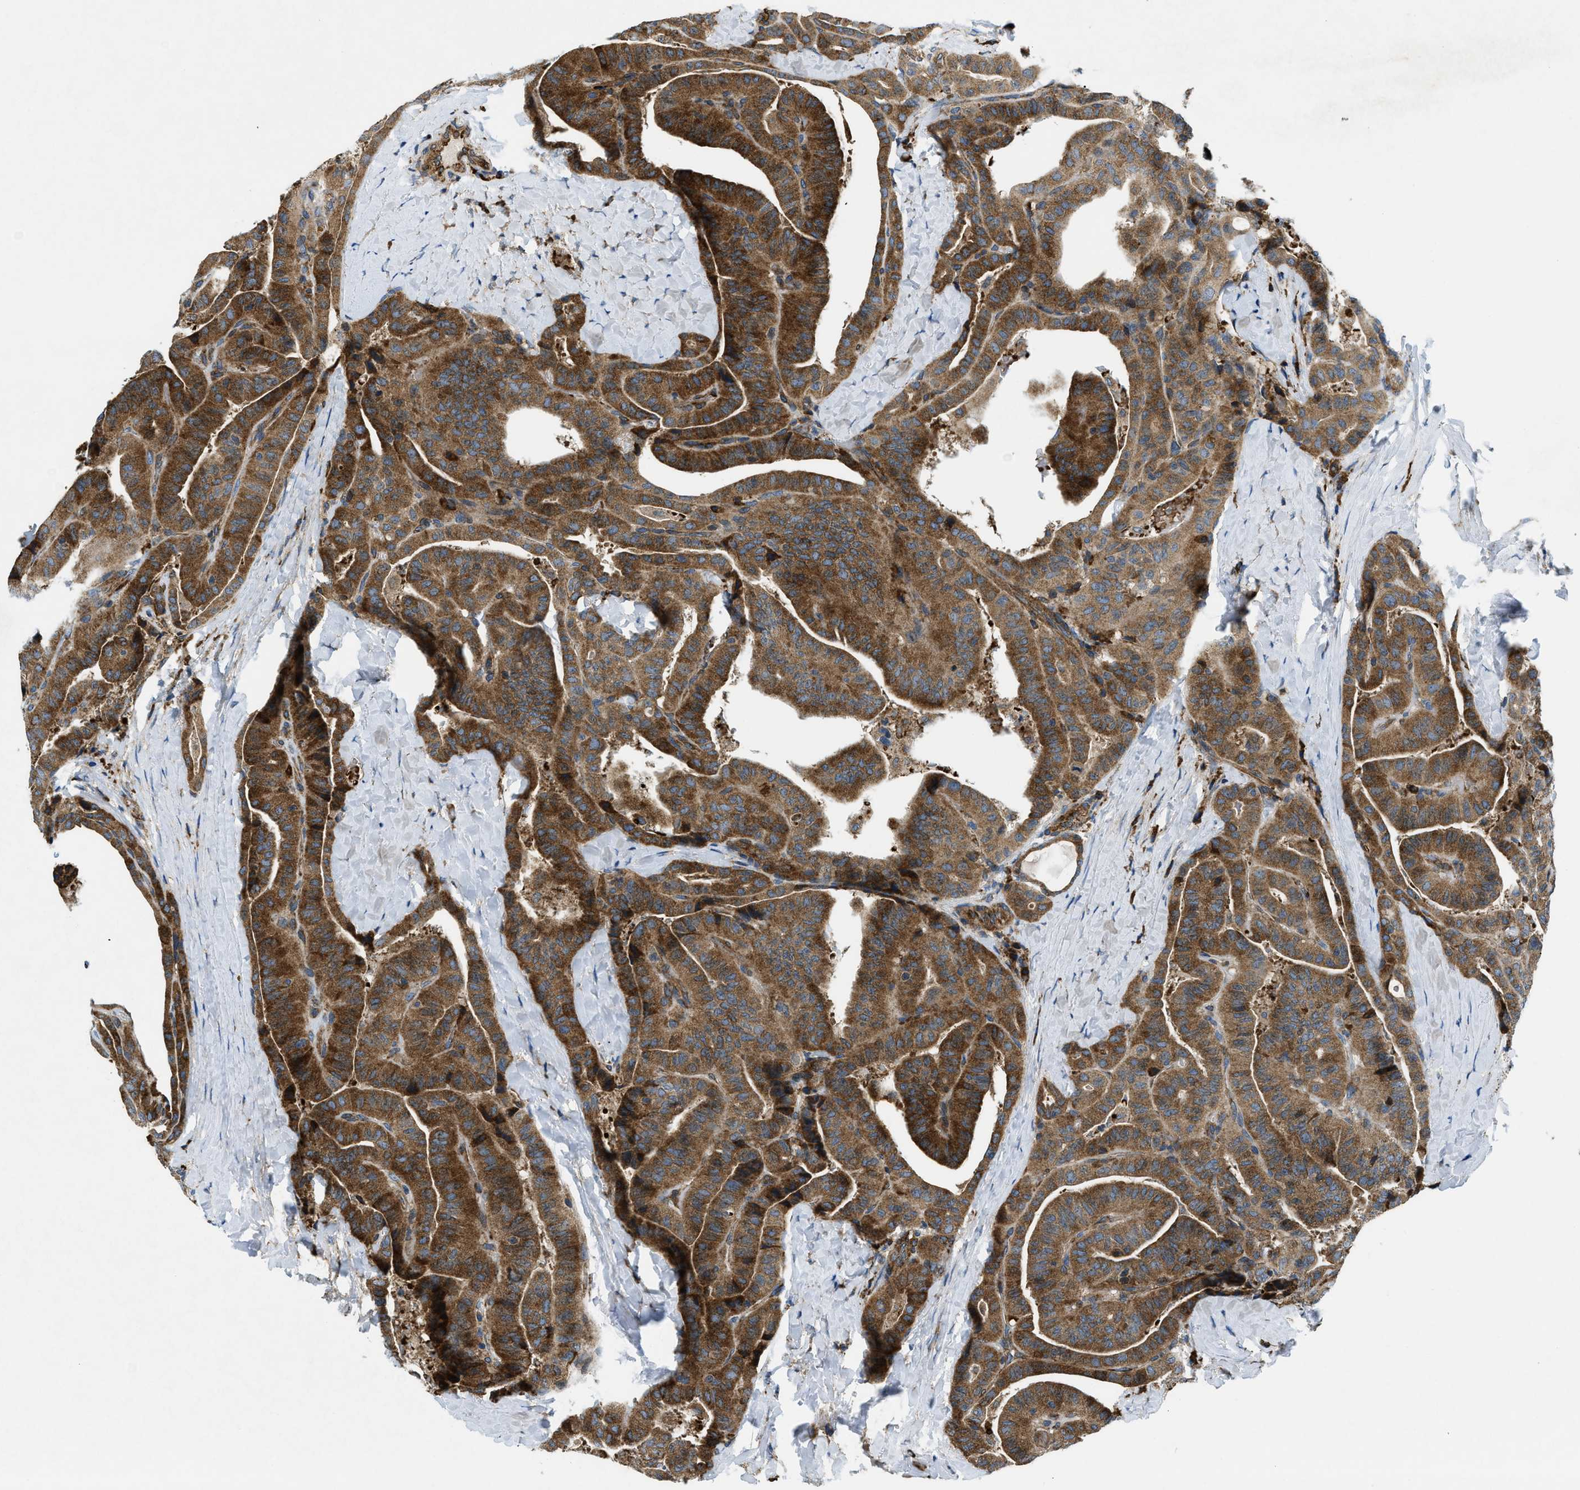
{"staining": {"intensity": "strong", "quantity": ">75%", "location": "cytoplasmic/membranous"}, "tissue": "thyroid cancer", "cell_type": "Tumor cells", "image_type": "cancer", "snomed": [{"axis": "morphology", "description": "Papillary adenocarcinoma, NOS"}, {"axis": "topography", "description": "Thyroid gland"}], "caption": "This is a photomicrograph of IHC staining of thyroid cancer (papillary adenocarcinoma), which shows strong staining in the cytoplasmic/membranous of tumor cells.", "gene": "CSPG4", "patient": {"sex": "male", "age": 77}}